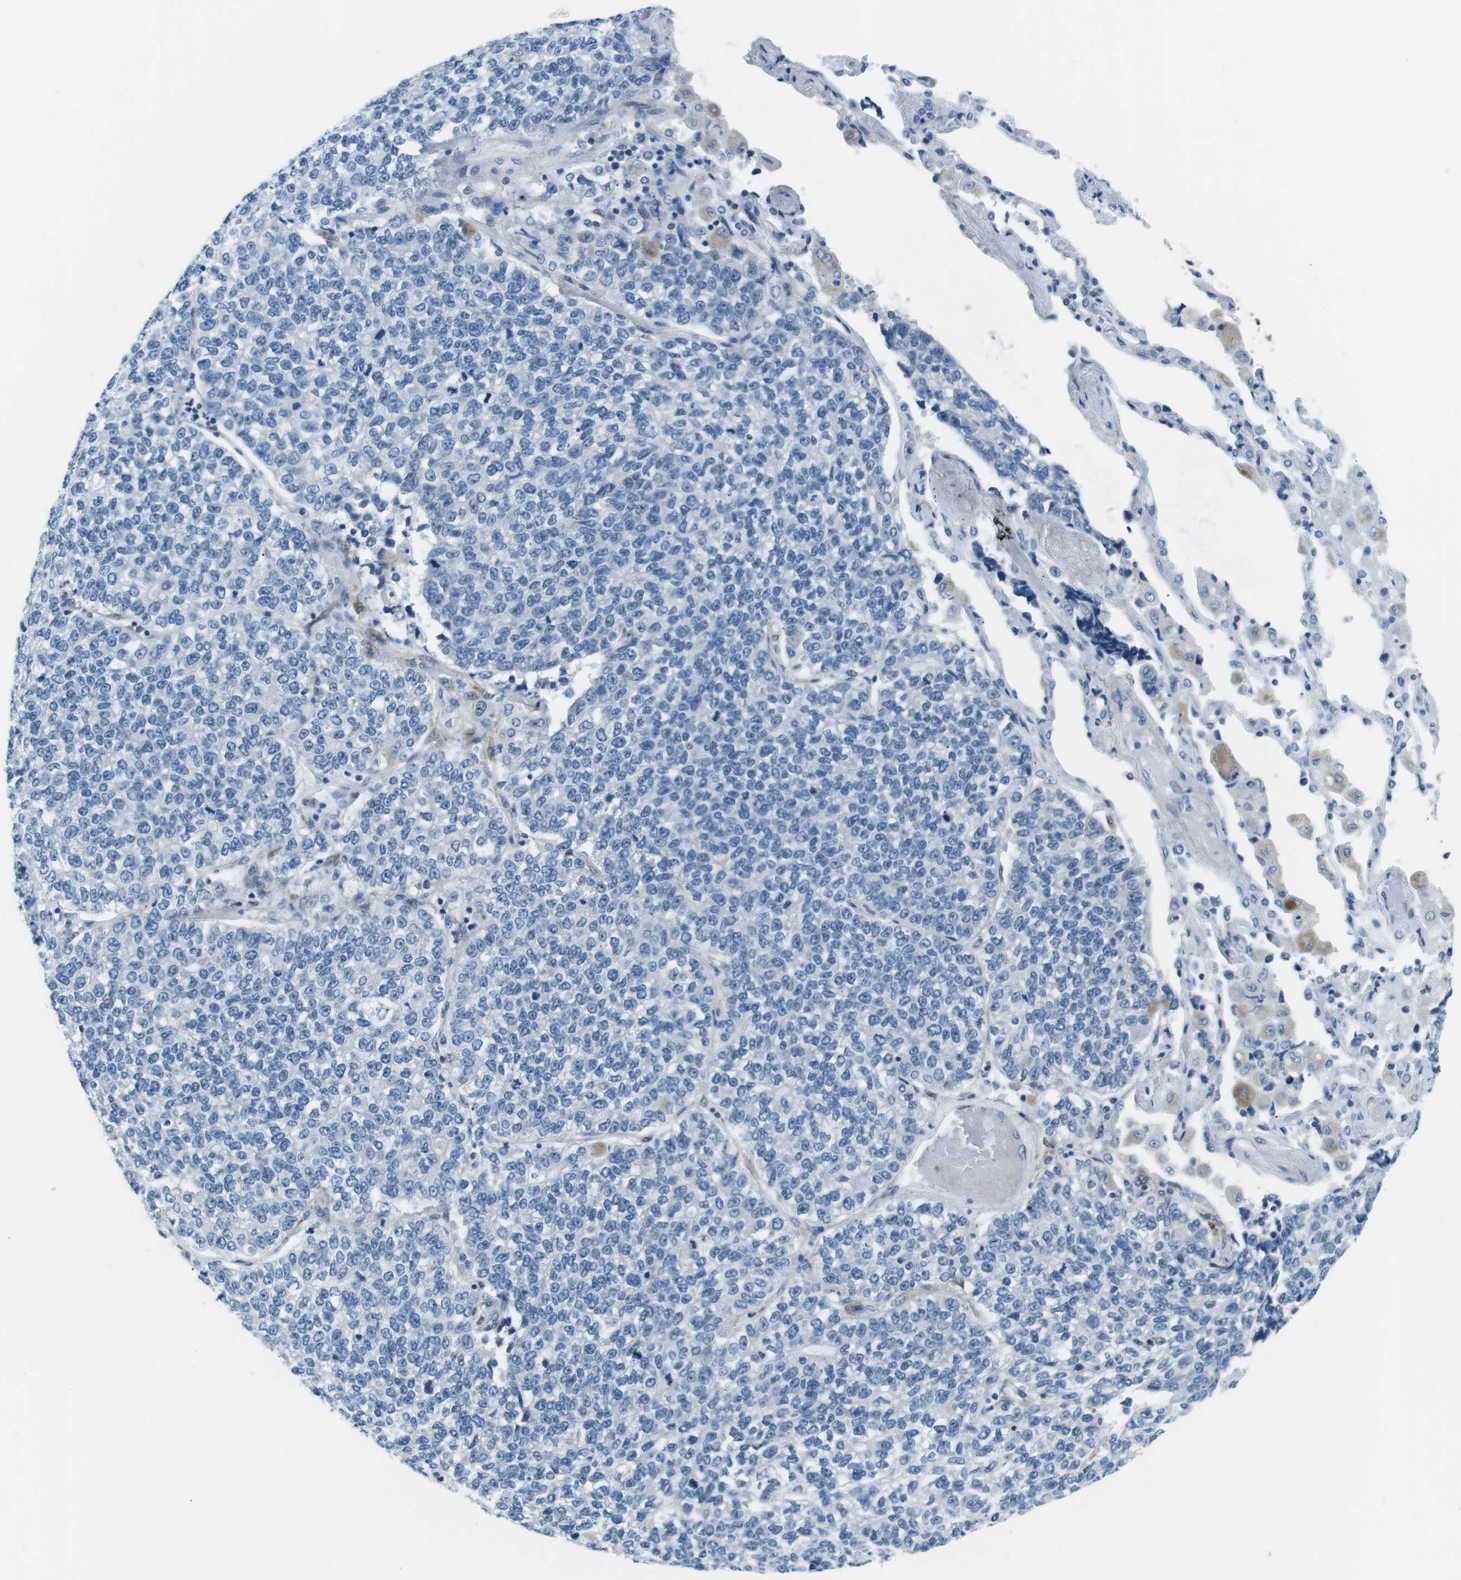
{"staining": {"intensity": "negative", "quantity": "none", "location": "none"}, "tissue": "lung cancer", "cell_type": "Tumor cells", "image_type": "cancer", "snomed": [{"axis": "morphology", "description": "Adenocarcinoma, NOS"}, {"axis": "topography", "description": "Lung"}], "caption": "Tumor cells show no significant staining in lung cancer (adenocarcinoma).", "gene": "PHLDA1", "patient": {"sex": "male", "age": 49}}